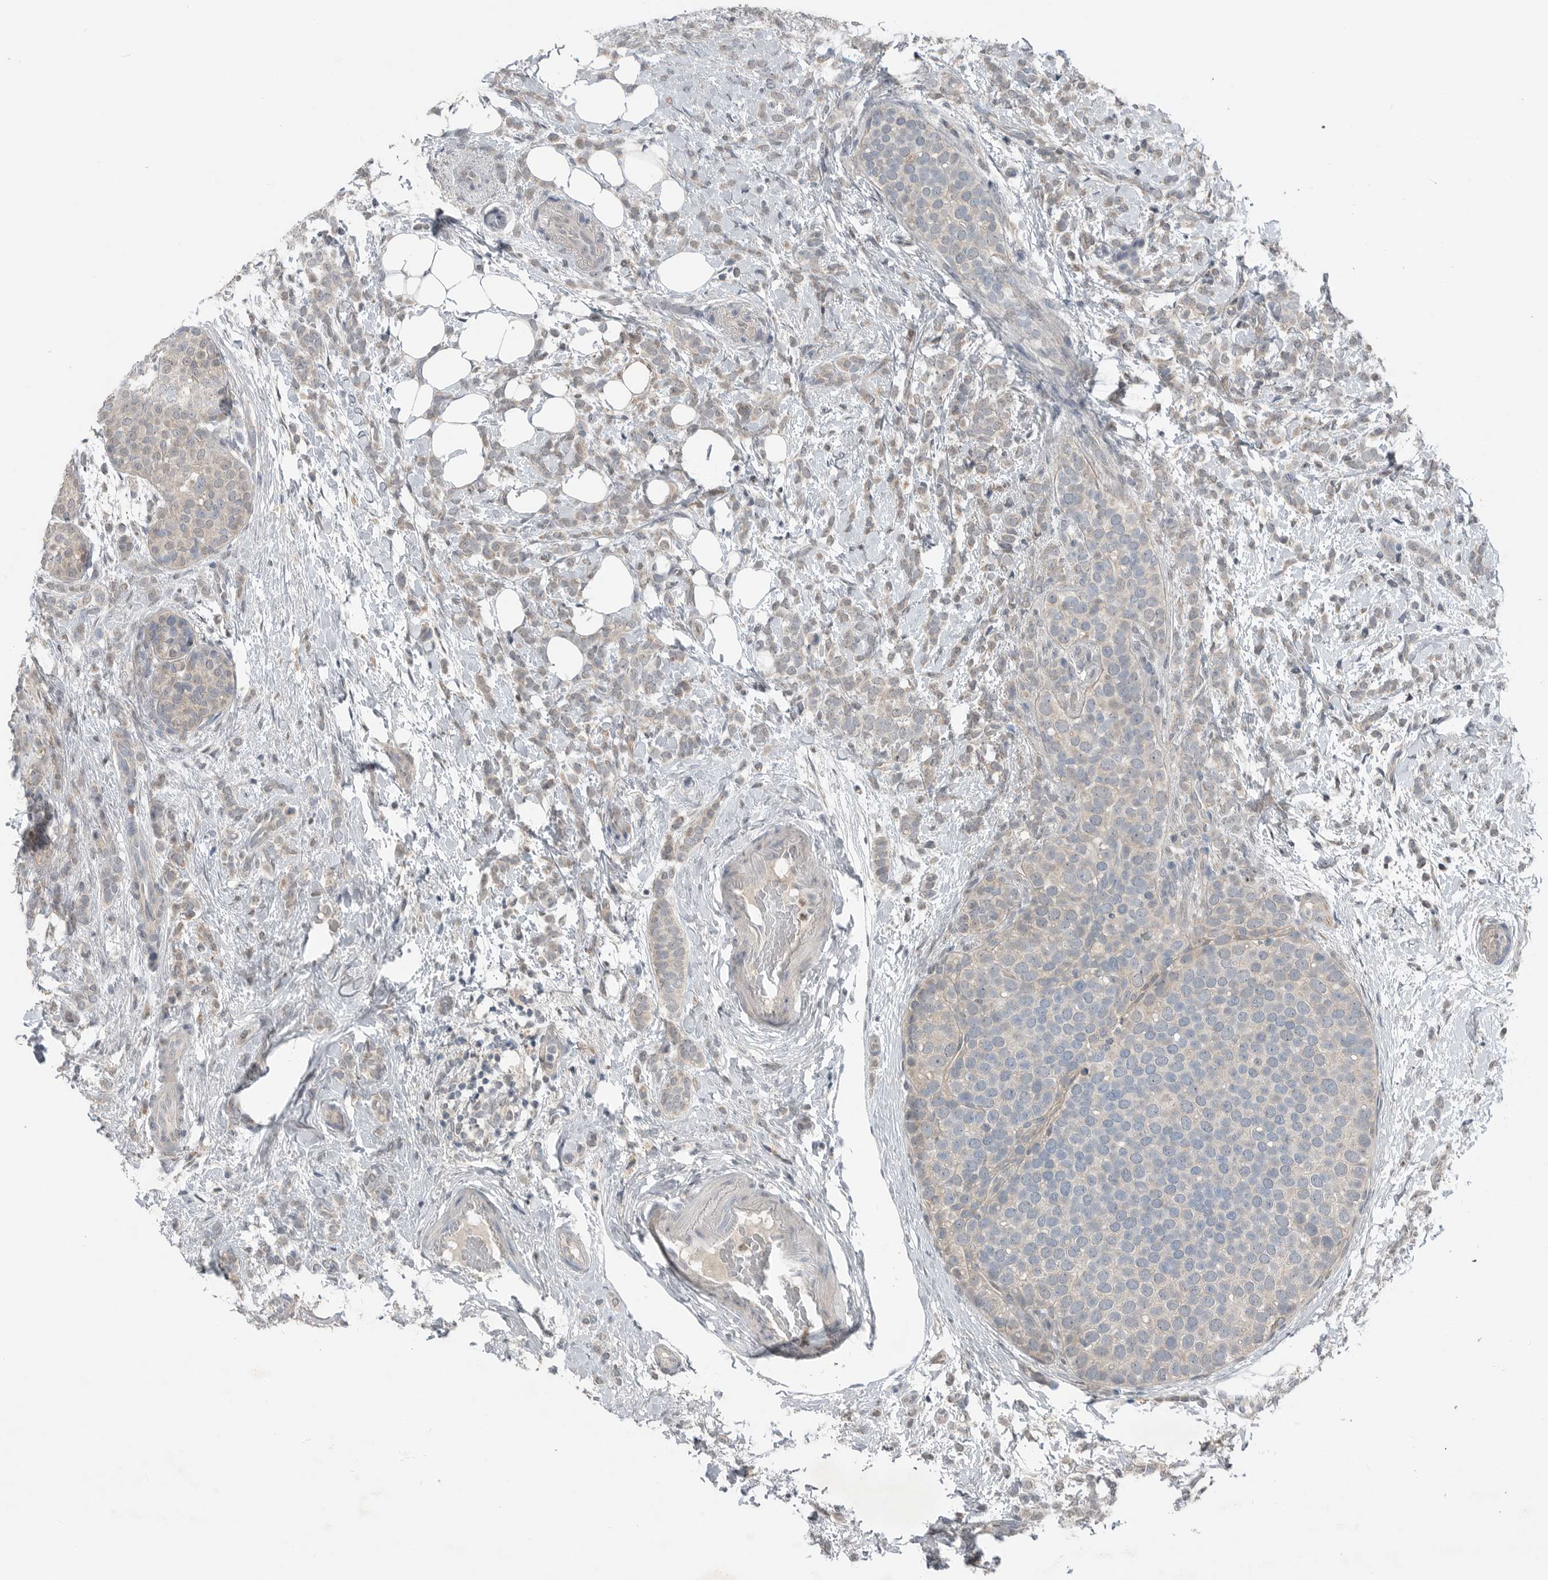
{"staining": {"intensity": "weak", "quantity": ">75%", "location": "cytoplasmic/membranous"}, "tissue": "breast cancer", "cell_type": "Tumor cells", "image_type": "cancer", "snomed": [{"axis": "morphology", "description": "Lobular carcinoma"}, {"axis": "topography", "description": "Breast"}], "caption": "The immunohistochemical stain shows weak cytoplasmic/membranous staining in tumor cells of lobular carcinoma (breast) tissue. (DAB (3,3'-diaminobenzidine) = brown stain, brightfield microscopy at high magnification).", "gene": "MFAP3L", "patient": {"sex": "female", "age": 50}}